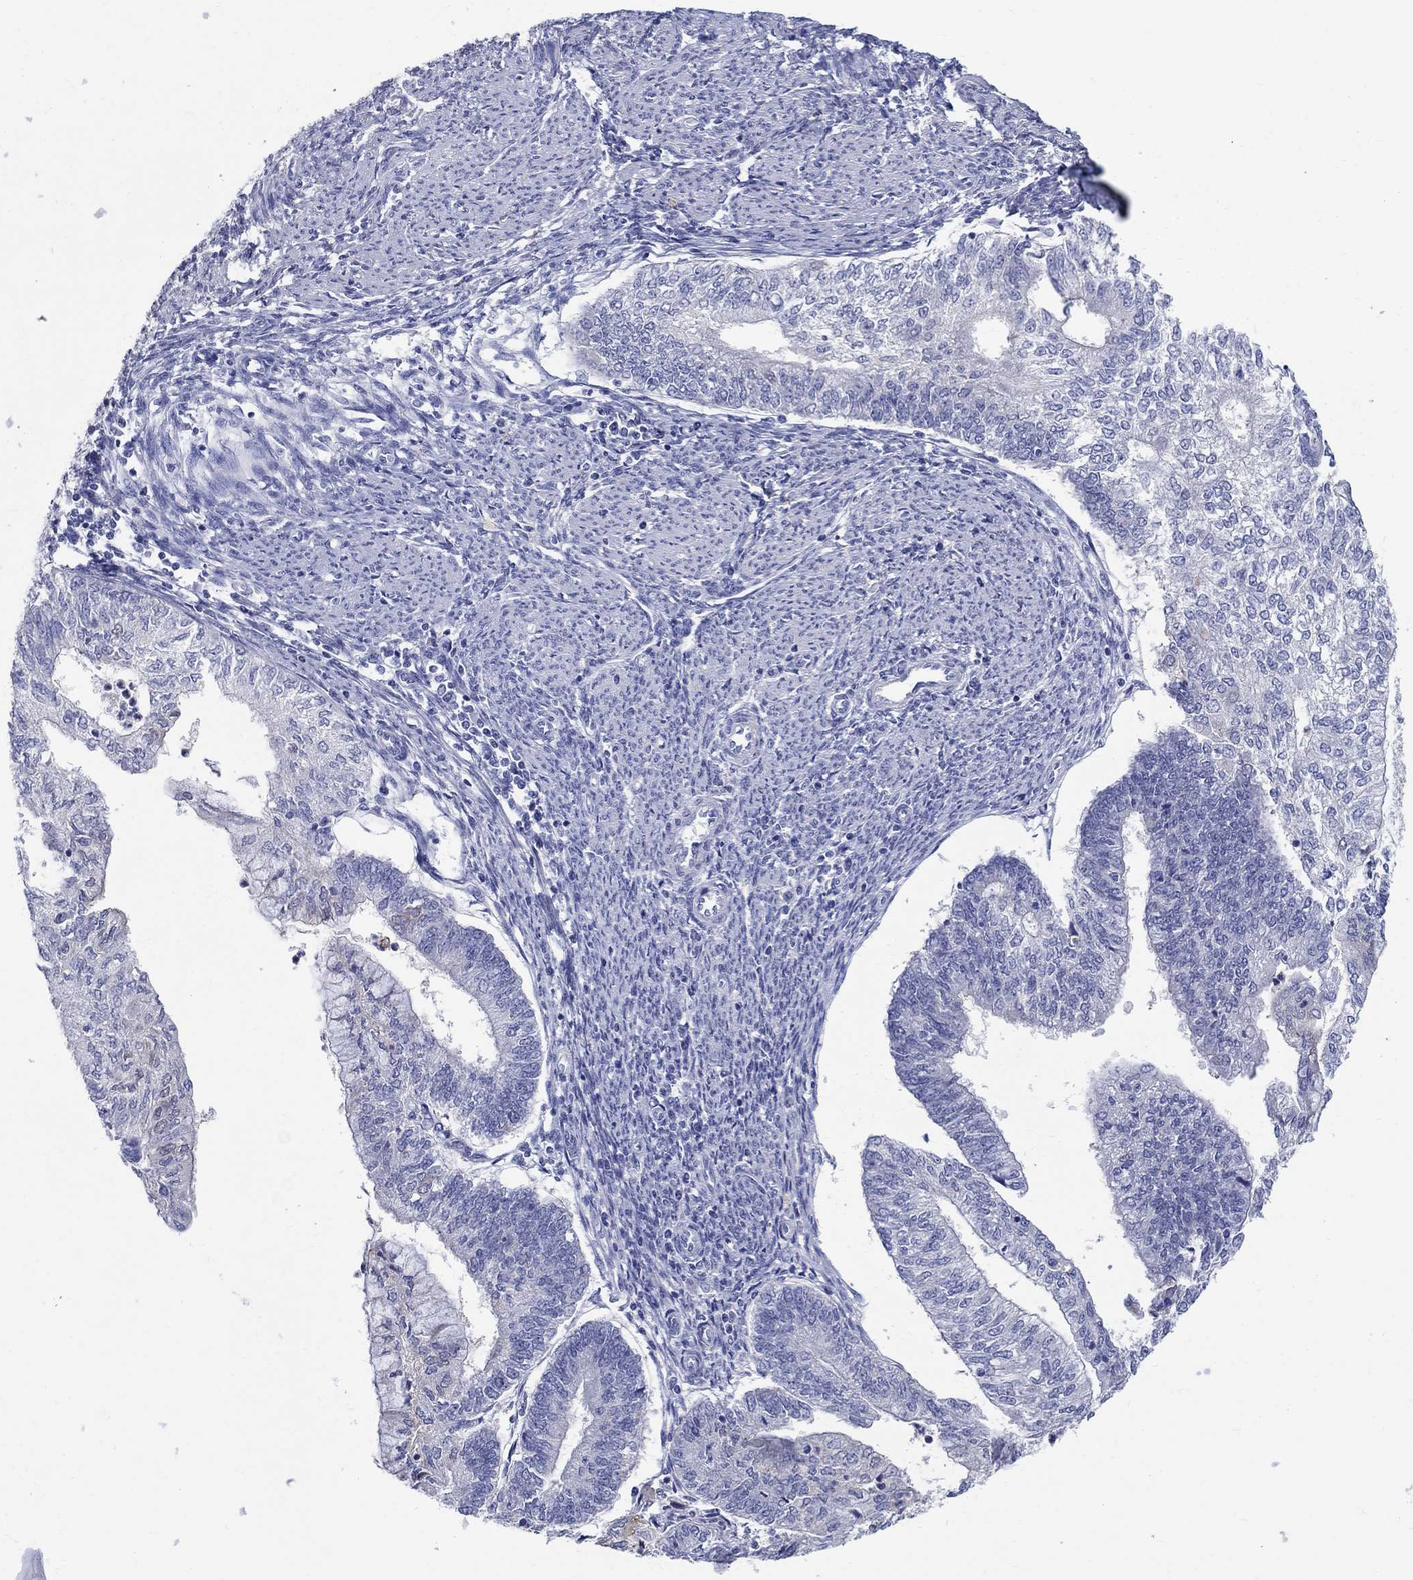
{"staining": {"intensity": "negative", "quantity": "none", "location": "none"}, "tissue": "endometrial cancer", "cell_type": "Tumor cells", "image_type": "cancer", "snomed": [{"axis": "morphology", "description": "Adenocarcinoma, NOS"}, {"axis": "topography", "description": "Endometrium"}], "caption": "Tumor cells show no significant protein expression in endometrial cancer.", "gene": "SOX2", "patient": {"sex": "female", "age": 59}}